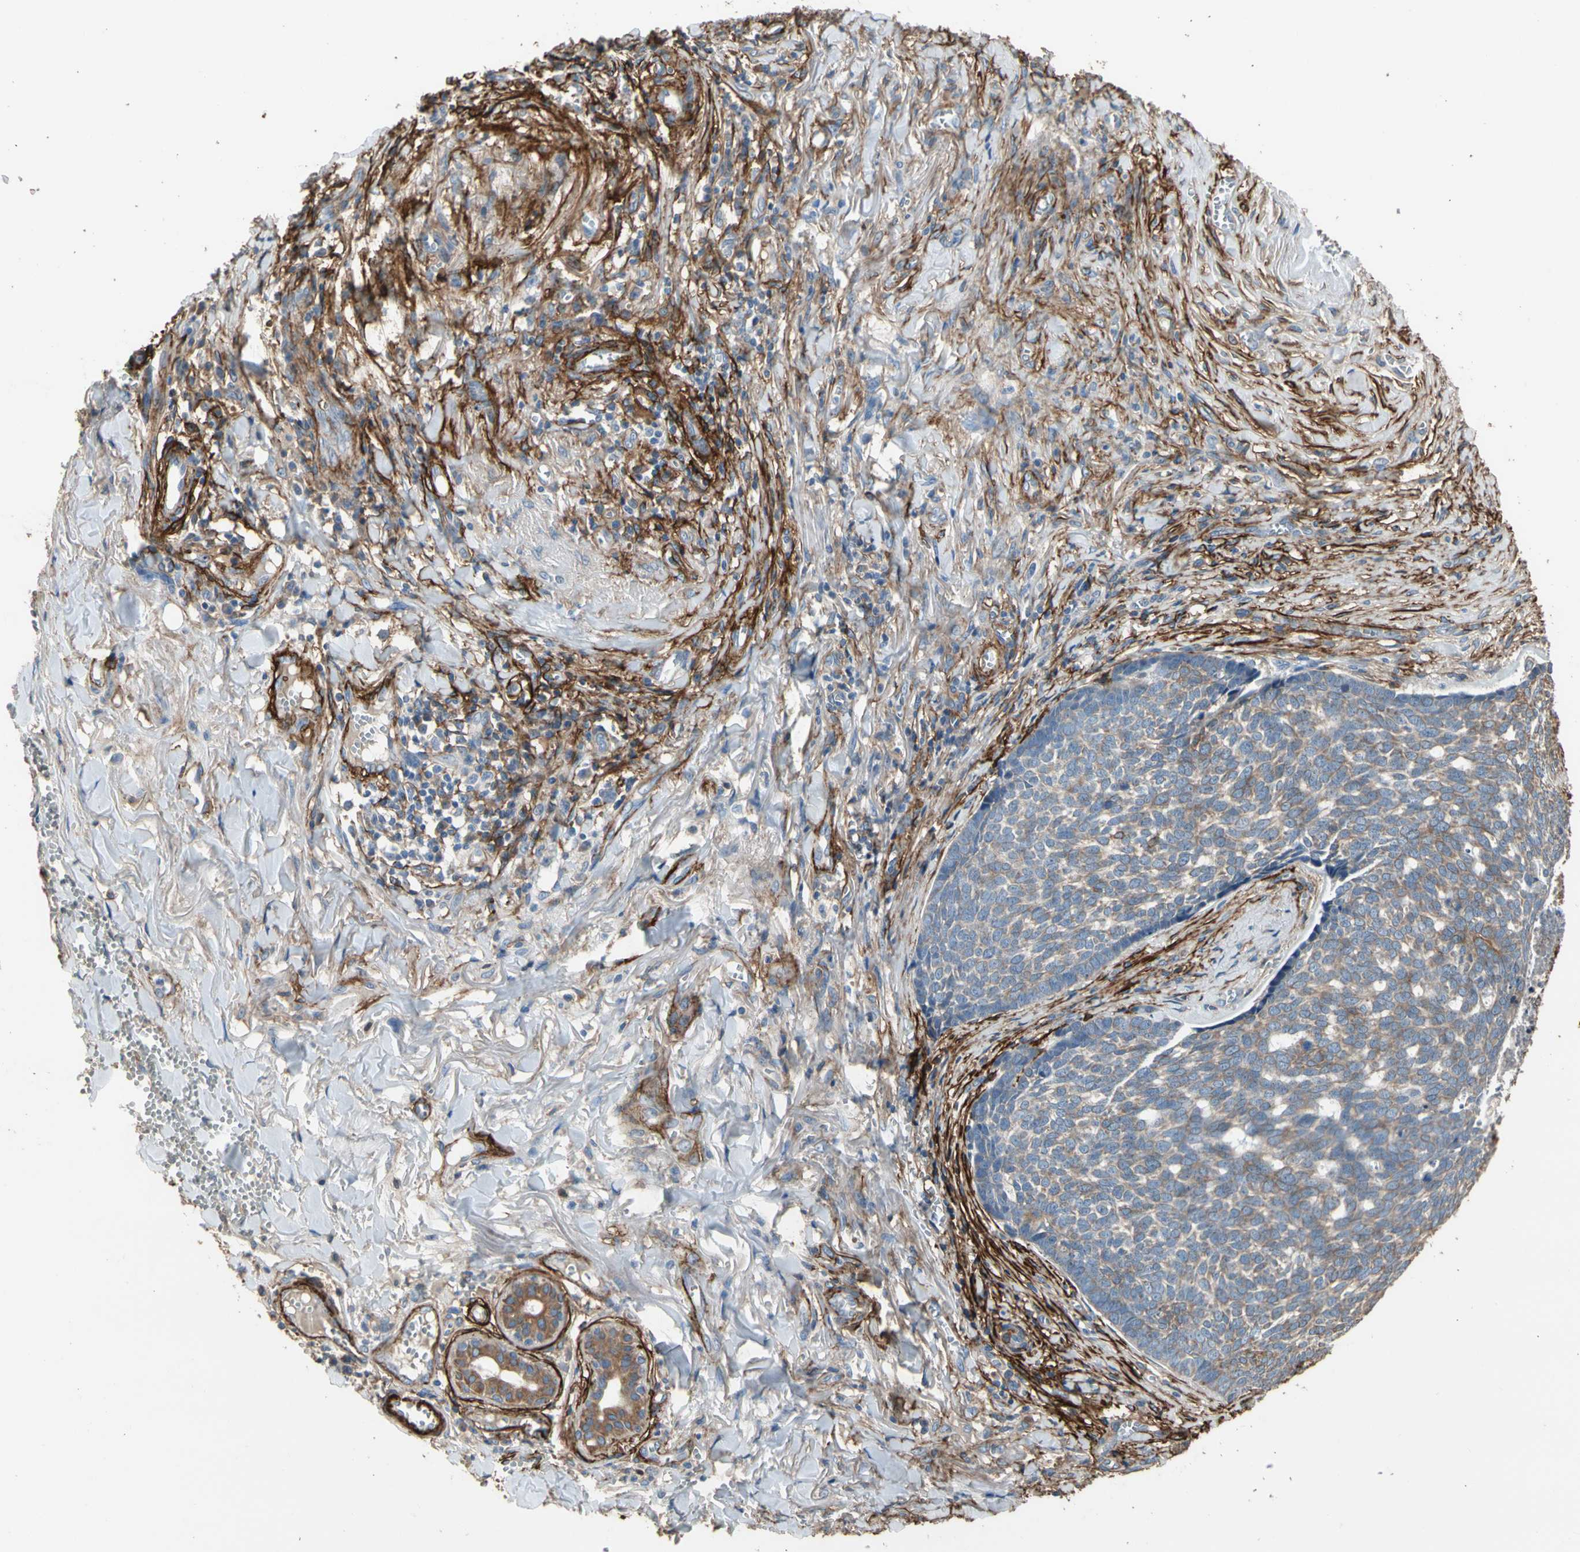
{"staining": {"intensity": "strong", "quantity": "<25%", "location": "cytoplasmic/membranous"}, "tissue": "skin cancer", "cell_type": "Tumor cells", "image_type": "cancer", "snomed": [{"axis": "morphology", "description": "Basal cell carcinoma"}, {"axis": "topography", "description": "Skin"}], "caption": "Immunohistochemistry image of human skin cancer stained for a protein (brown), which exhibits medium levels of strong cytoplasmic/membranous expression in about <25% of tumor cells.", "gene": "SUSD2", "patient": {"sex": "male", "age": 84}}